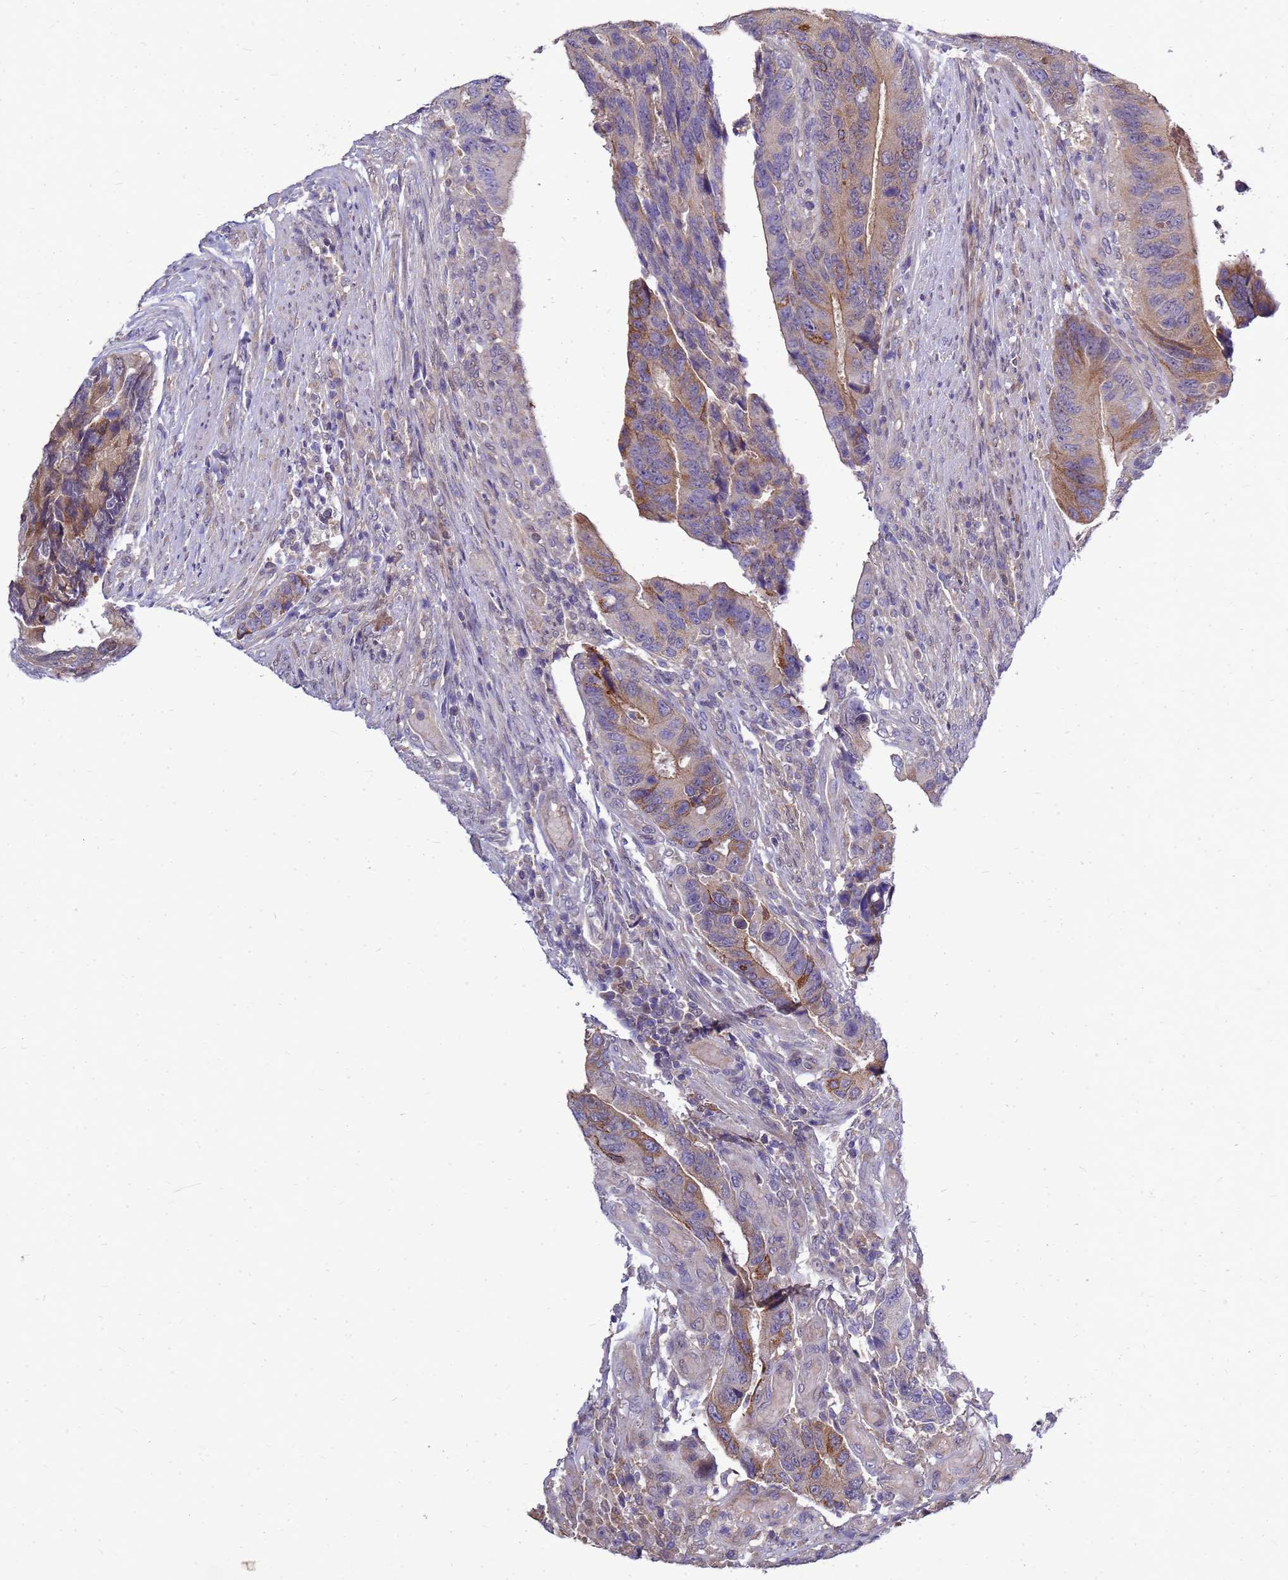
{"staining": {"intensity": "moderate", "quantity": "<25%", "location": "cytoplasmic/membranous"}, "tissue": "colorectal cancer", "cell_type": "Tumor cells", "image_type": "cancer", "snomed": [{"axis": "morphology", "description": "Adenocarcinoma, NOS"}, {"axis": "topography", "description": "Colon"}], "caption": "Protein expression analysis of human colorectal adenocarcinoma reveals moderate cytoplasmic/membranous staining in approximately <25% of tumor cells.", "gene": "EIF4EBP3", "patient": {"sex": "male", "age": 87}}